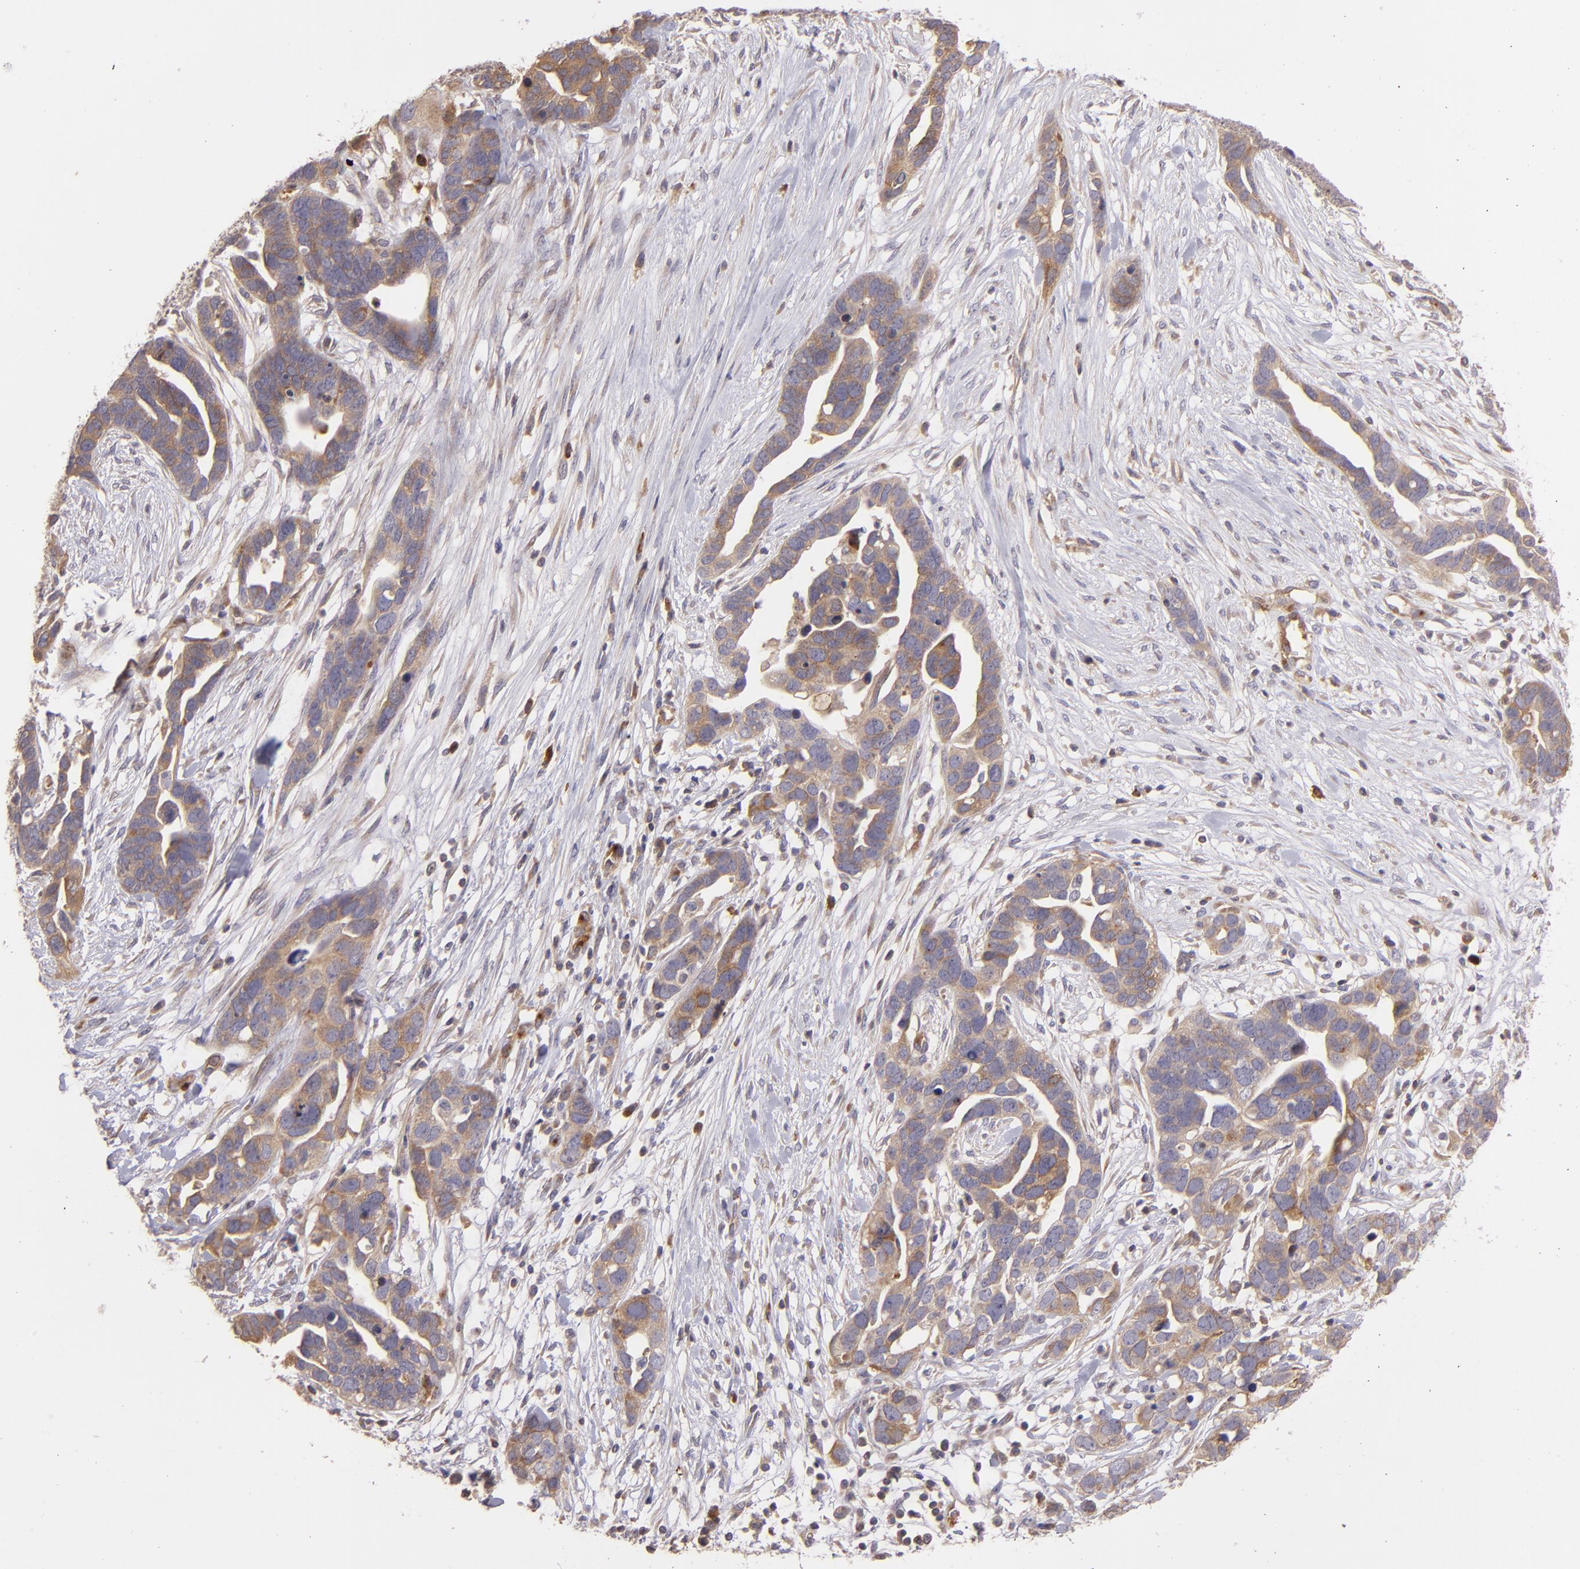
{"staining": {"intensity": "moderate", "quantity": ">75%", "location": "cytoplasmic/membranous"}, "tissue": "ovarian cancer", "cell_type": "Tumor cells", "image_type": "cancer", "snomed": [{"axis": "morphology", "description": "Cystadenocarcinoma, serous, NOS"}, {"axis": "topography", "description": "Ovary"}], "caption": "Immunohistochemistry of ovarian cancer shows medium levels of moderate cytoplasmic/membranous expression in approximately >75% of tumor cells. Immunohistochemistry stains the protein of interest in brown and the nuclei are stained blue.", "gene": "ECE1", "patient": {"sex": "female", "age": 54}}